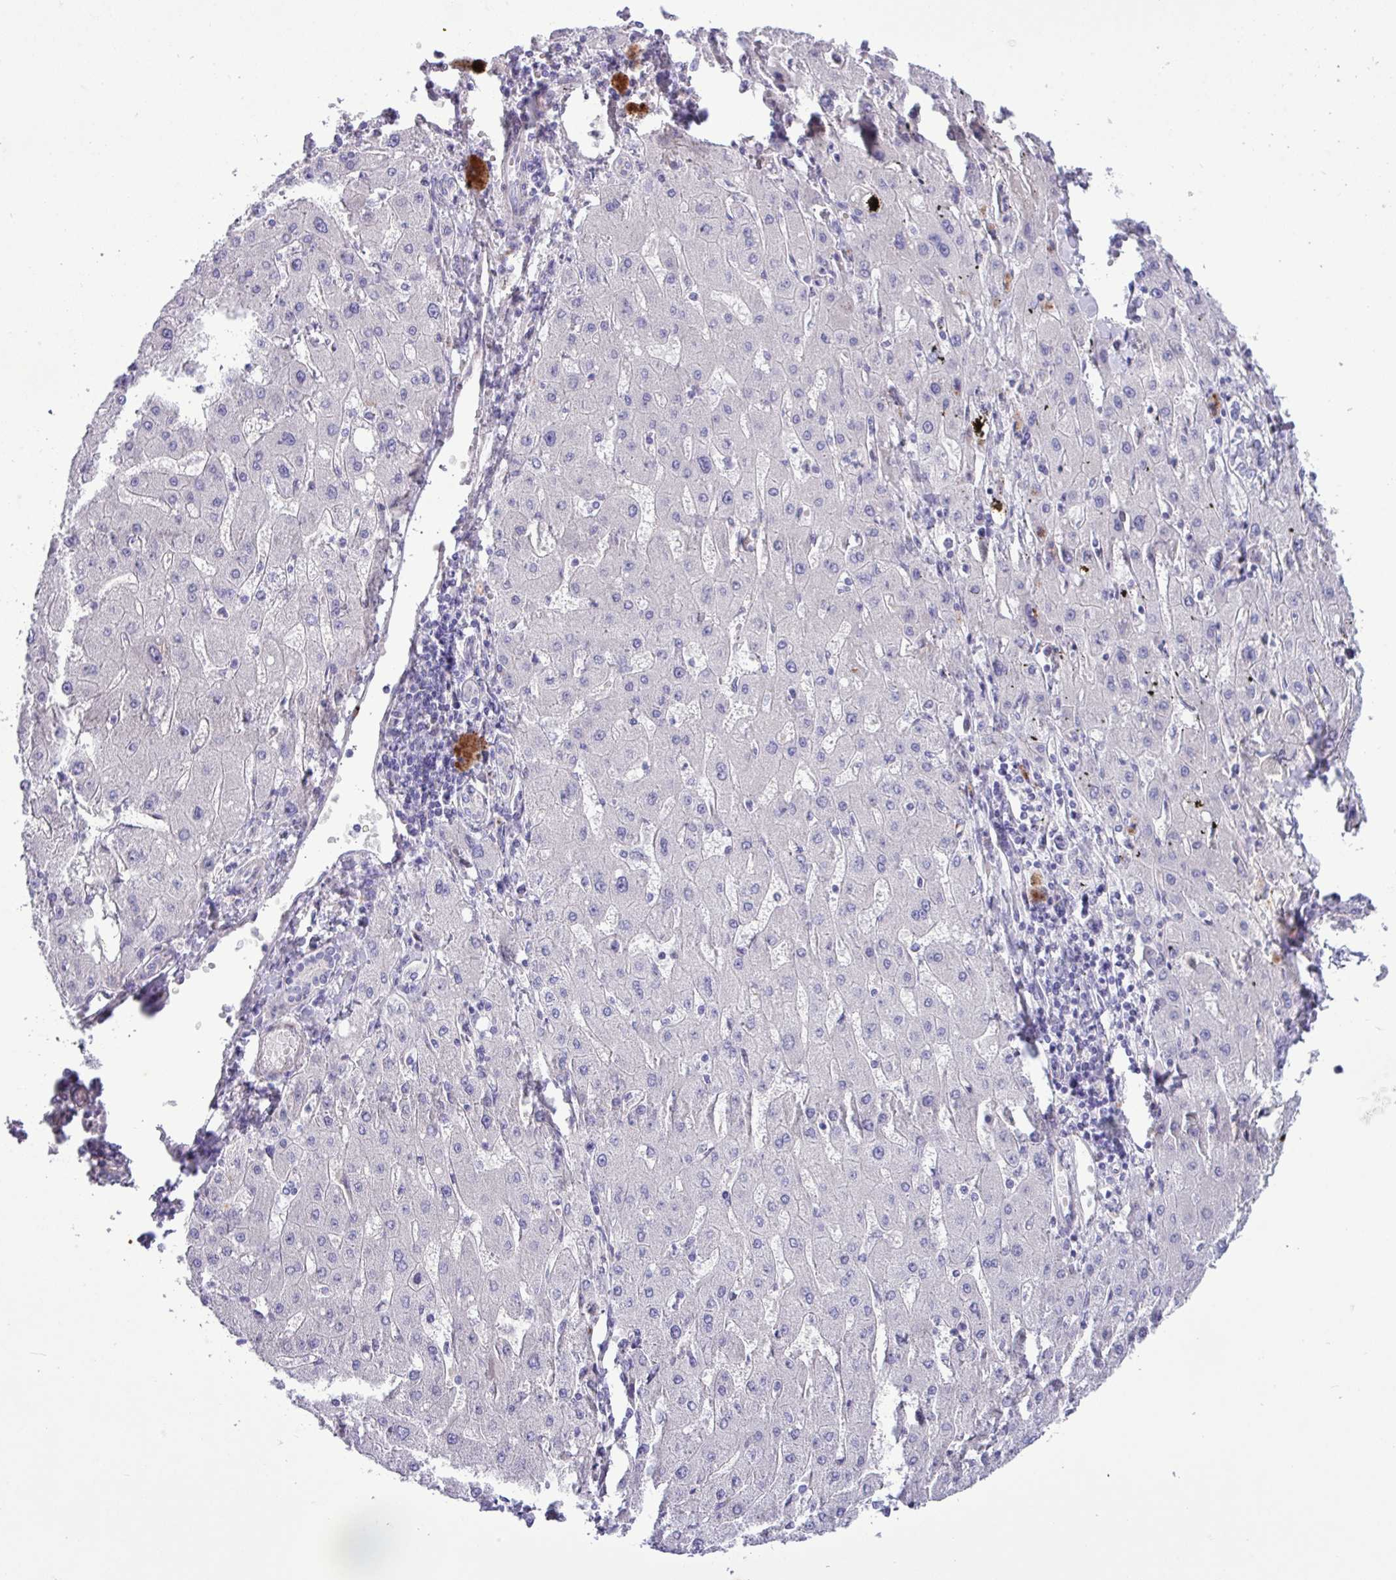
{"staining": {"intensity": "negative", "quantity": "none", "location": "none"}, "tissue": "liver cancer", "cell_type": "Tumor cells", "image_type": "cancer", "snomed": [{"axis": "morphology", "description": "Carcinoma, Hepatocellular, NOS"}, {"axis": "topography", "description": "Liver"}], "caption": "The image exhibits no staining of tumor cells in liver hepatocellular carcinoma. (Immunohistochemistry (ihc), brightfield microscopy, high magnification).", "gene": "SPINK8", "patient": {"sex": "male", "age": 72}}